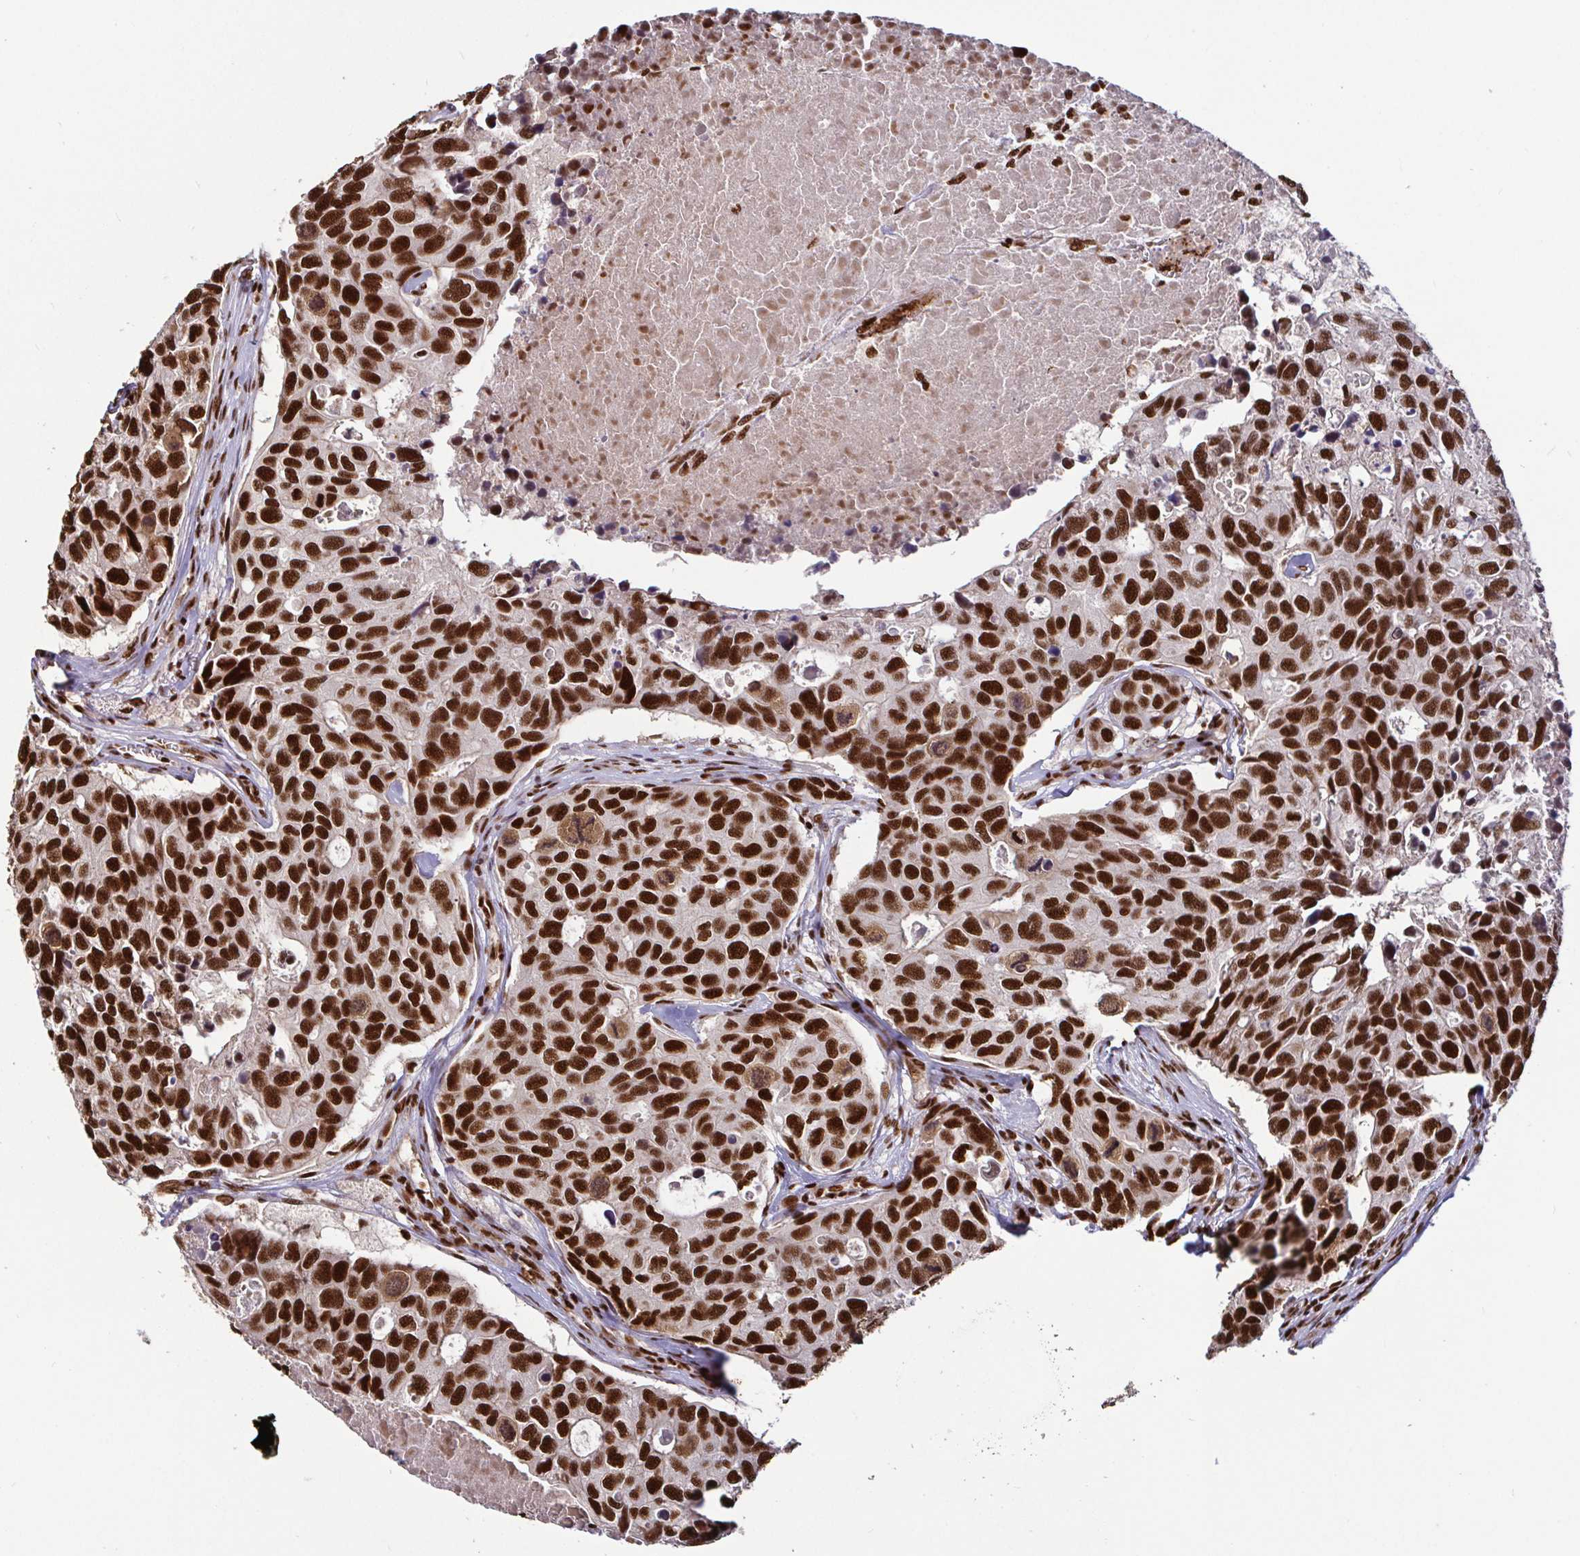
{"staining": {"intensity": "strong", "quantity": ">75%", "location": "nuclear"}, "tissue": "breast cancer", "cell_type": "Tumor cells", "image_type": "cancer", "snomed": [{"axis": "morphology", "description": "Duct carcinoma"}, {"axis": "topography", "description": "Breast"}], "caption": "Approximately >75% of tumor cells in human infiltrating ductal carcinoma (breast) show strong nuclear protein expression as visualized by brown immunohistochemical staining.", "gene": "SP3", "patient": {"sex": "female", "age": 83}}